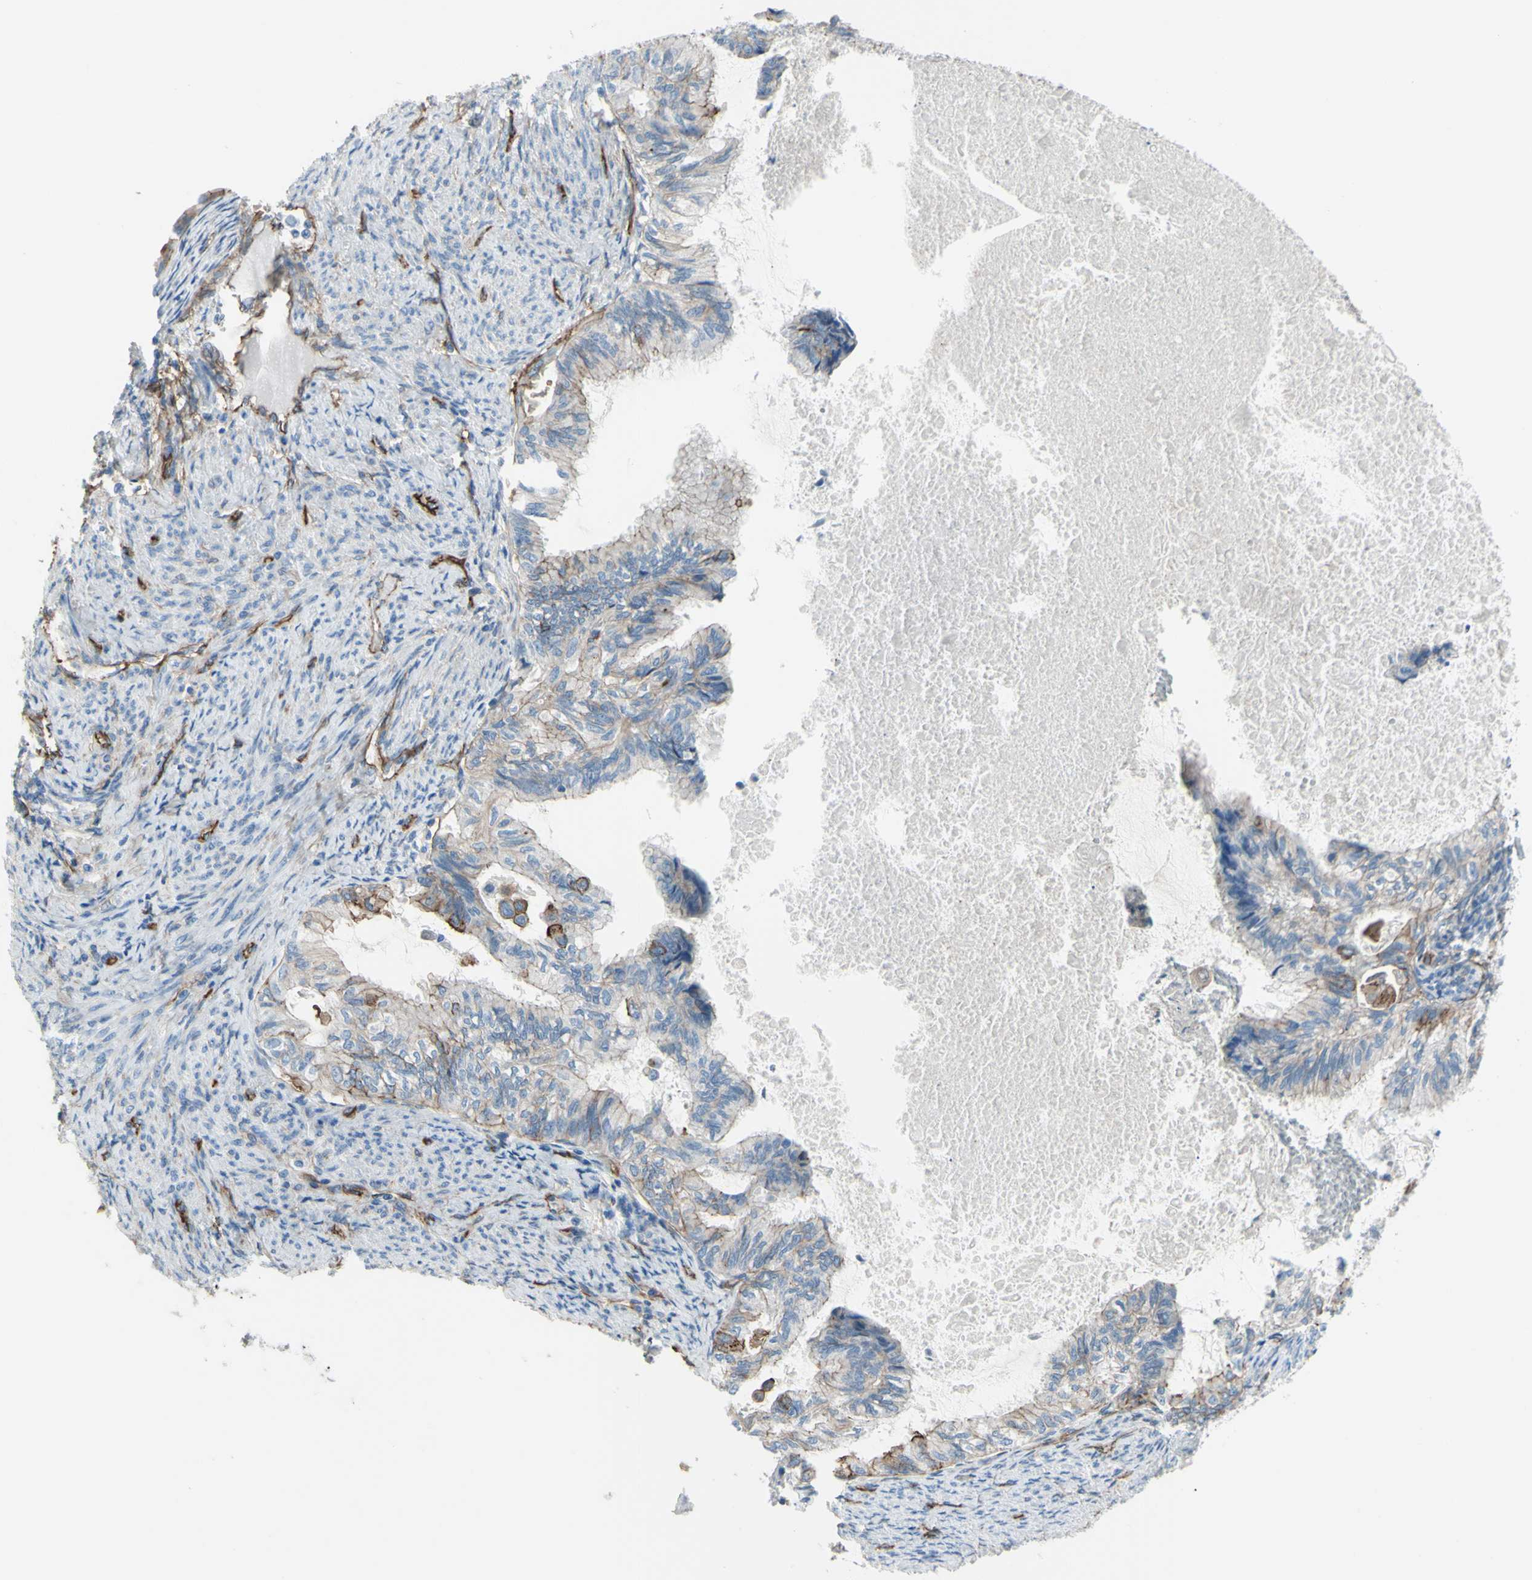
{"staining": {"intensity": "weak", "quantity": ">75%", "location": "cytoplasmic/membranous"}, "tissue": "cervical cancer", "cell_type": "Tumor cells", "image_type": "cancer", "snomed": [{"axis": "morphology", "description": "Normal tissue, NOS"}, {"axis": "morphology", "description": "Adenocarcinoma, NOS"}, {"axis": "topography", "description": "Cervix"}, {"axis": "topography", "description": "Endometrium"}], "caption": "Immunohistochemistry image of adenocarcinoma (cervical) stained for a protein (brown), which demonstrates low levels of weak cytoplasmic/membranous staining in approximately >75% of tumor cells.", "gene": "TPBG", "patient": {"sex": "female", "age": 86}}